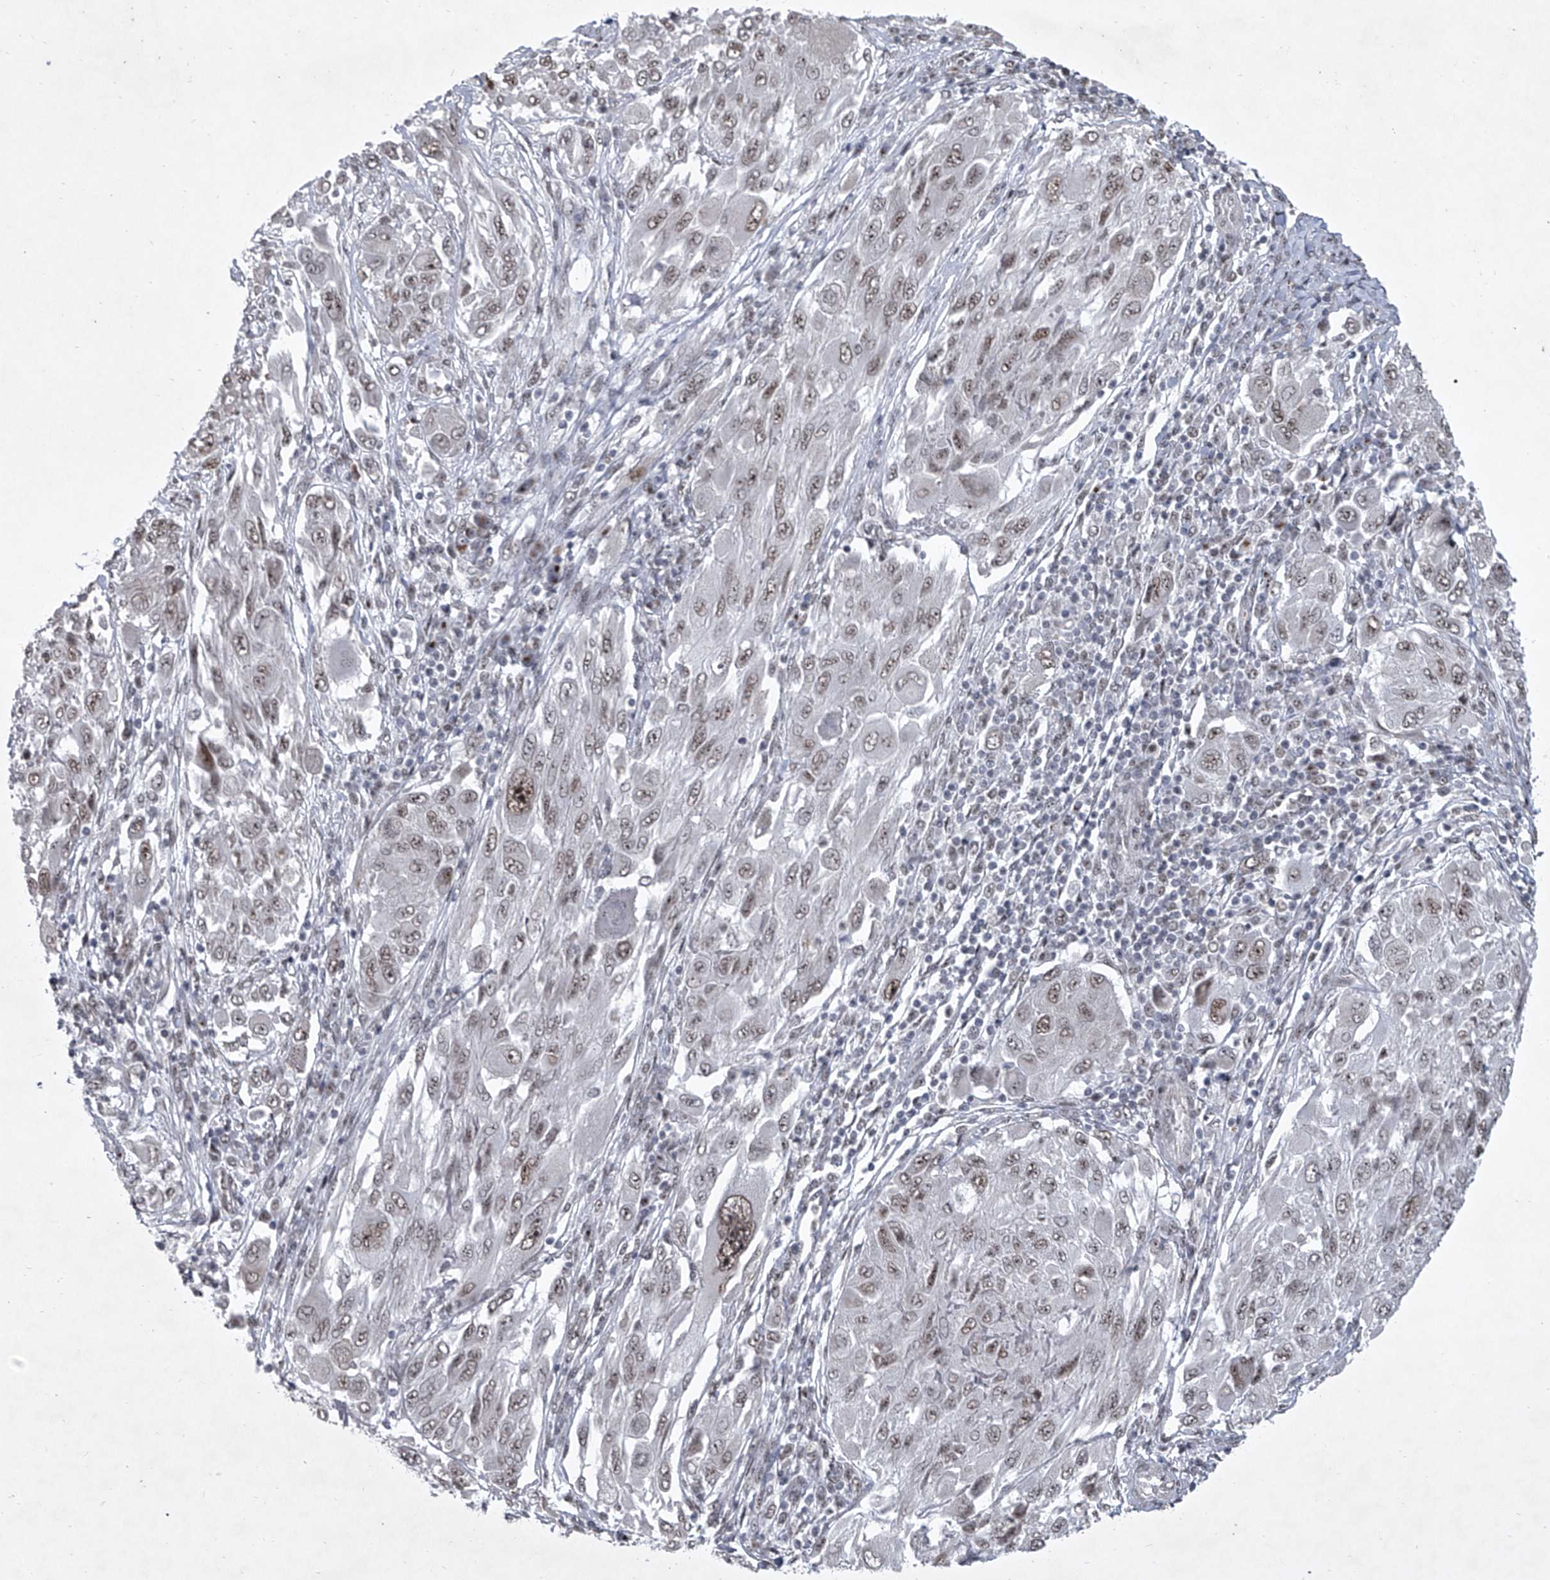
{"staining": {"intensity": "weak", "quantity": "25%-75%", "location": "nuclear"}, "tissue": "melanoma", "cell_type": "Tumor cells", "image_type": "cancer", "snomed": [{"axis": "morphology", "description": "Malignant melanoma, NOS"}, {"axis": "topography", "description": "Skin"}], "caption": "Malignant melanoma tissue exhibits weak nuclear expression in about 25%-75% of tumor cells, visualized by immunohistochemistry.", "gene": "MLLT1", "patient": {"sex": "female", "age": 91}}